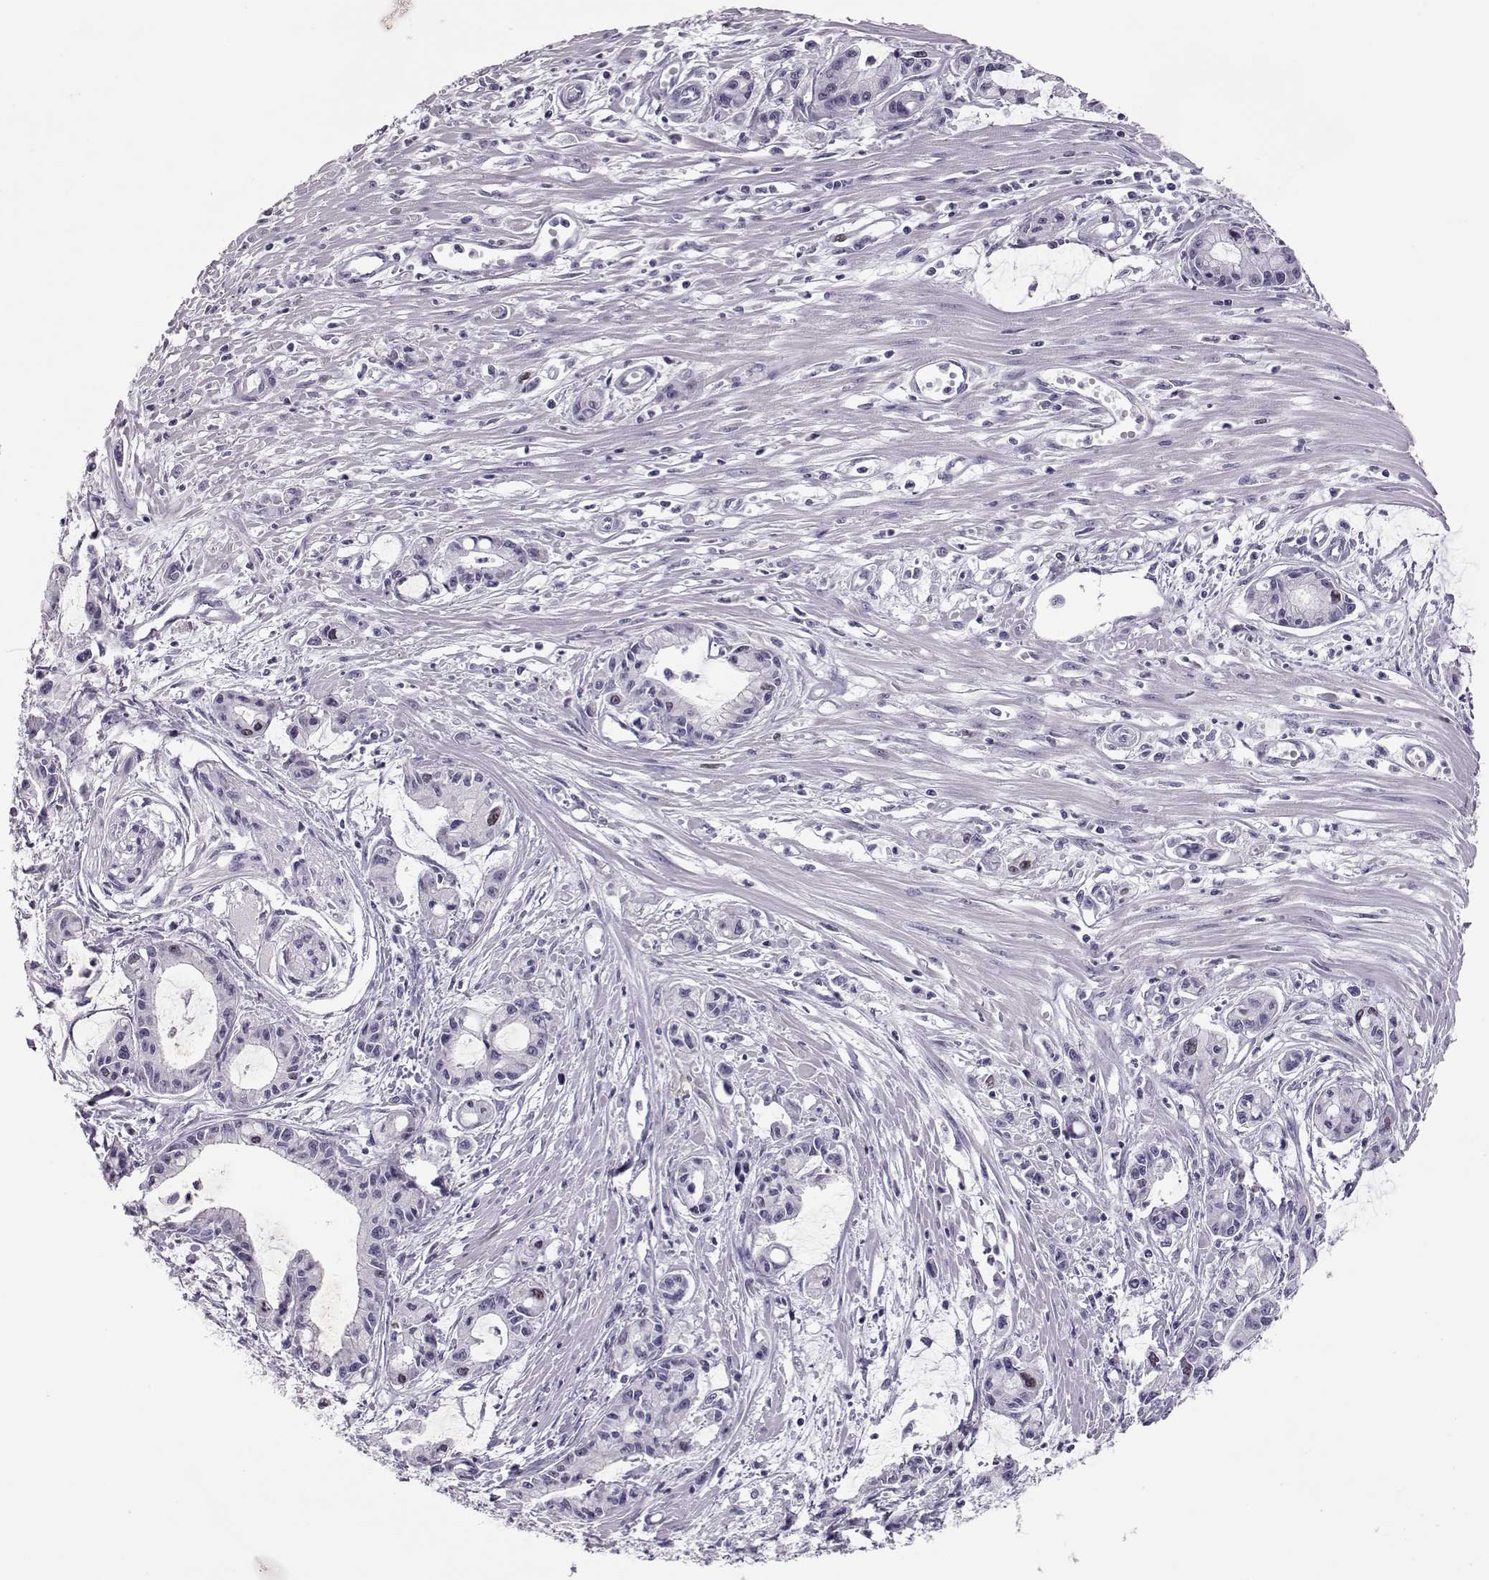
{"staining": {"intensity": "weak", "quantity": "<25%", "location": "nuclear"}, "tissue": "pancreatic cancer", "cell_type": "Tumor cells", "image_type": "cancer", "snomed": [{"axis": "morphology", "description": "Adenocarcinoma, NOS"}, {"axis": "topography", "description": "Pancreas"}], "caption": "High power microscopy photomicrograph of an immunohistochemistry photomicrograph of pancreatic cancer, revealing no significant staining in tumor cells. Brightfield microscopy of immunohistochemistry (IHC) stained with DAB (brown) and hematoxylin (blue), captured at high magnification.", "gene": "SGO1", "patient": {"sex": "male", "age": 48}}